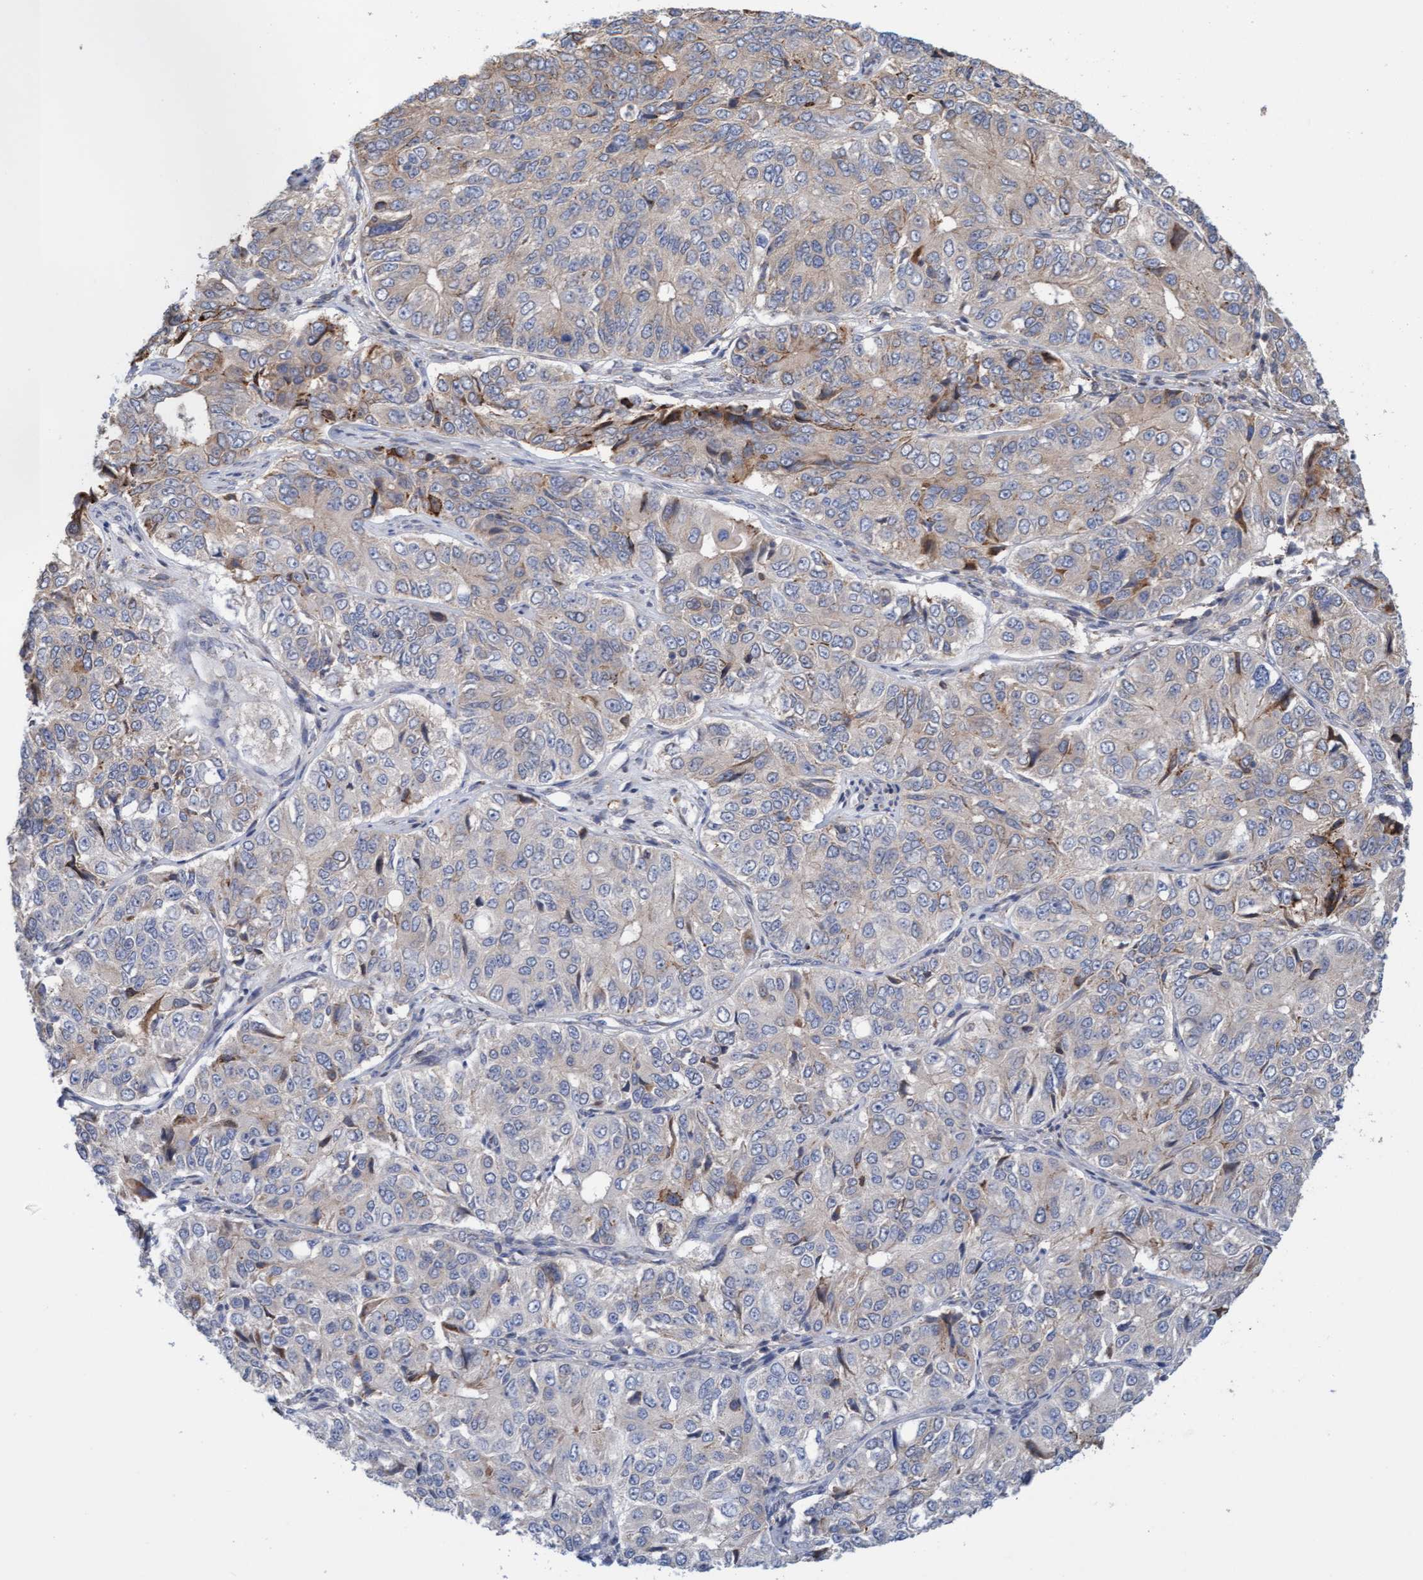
{"staining": {"intensity": "weak", "quantity": "<25%", "location": "cytoplasmic/membranous"}, "tissue": "ovarian cancer", "cell_type": "Tumor cells", "image_type": "cancer", "snomed": [{"axis": "morphology", "description": "Carcinoma, endometroid"}, {"axis": "topography", "description": "Ovary"}], "caption": "Immunohistochemical staining of endometroid carcinoma (ovarian) shows no significant expression in tumor cells. (DAB (3,3'-diaminobenzidine) IHC, high magnification).", "gene": "MMP8", "patient": {"sex": "female", "age": 51}}